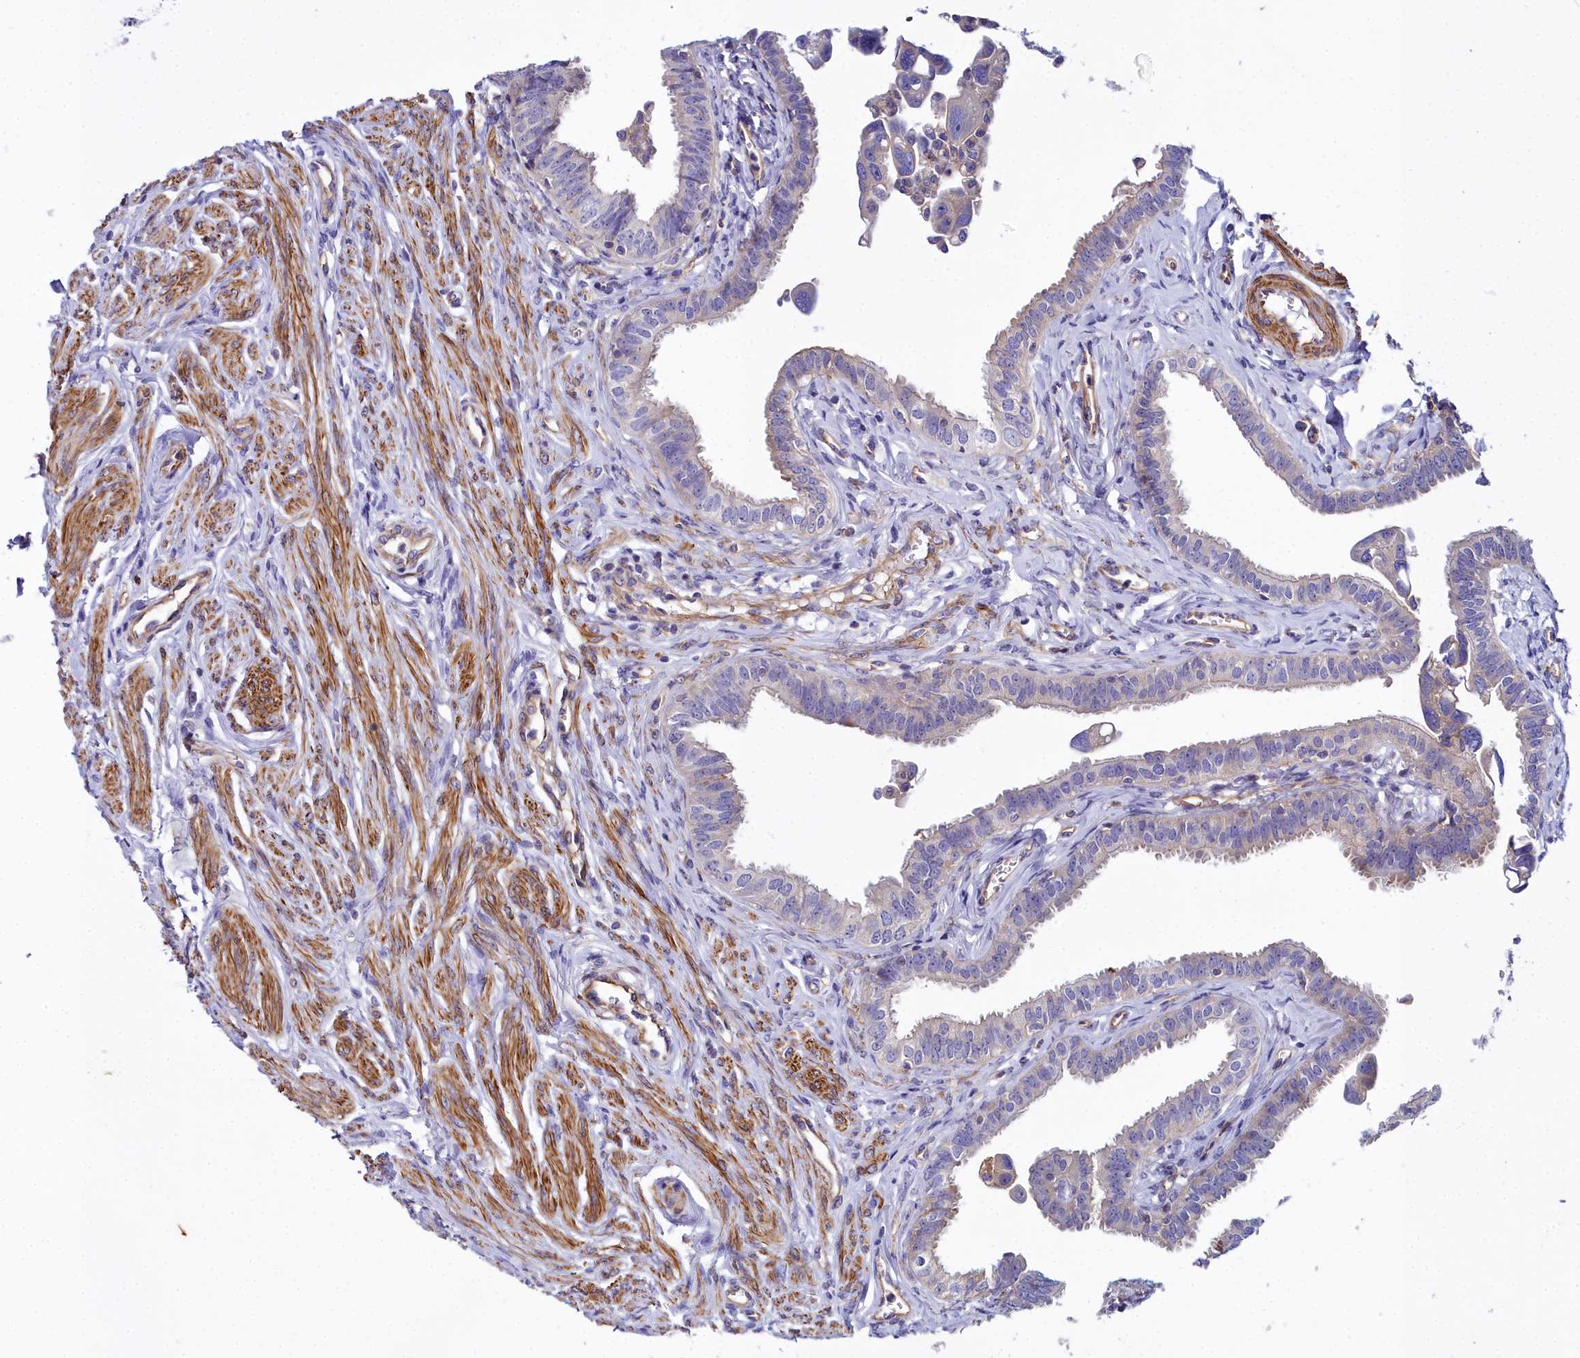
{"staining": {"intensity": "negative", "quantity": "none", "location": "none"}, "tissue": "fallopian tube", "cell_type": "Glandular cells", "image_type": "normal", "snomed": [{"axis": "morphology", "description": "Normal tissue, NOS"}, {"axis": "morphology", "description": "Carcinoma, NOS"}, {"axis": "topography", "description": "Fallopian tube"}, {"axis": "topography", "description": "Ovary"}], "caption": "There is no significant positivity in glandular cells of fallopian tube. Nuclei are stained in blue.", "gene": "FADS3", "patient": {"sex": "female", "age": 59}}